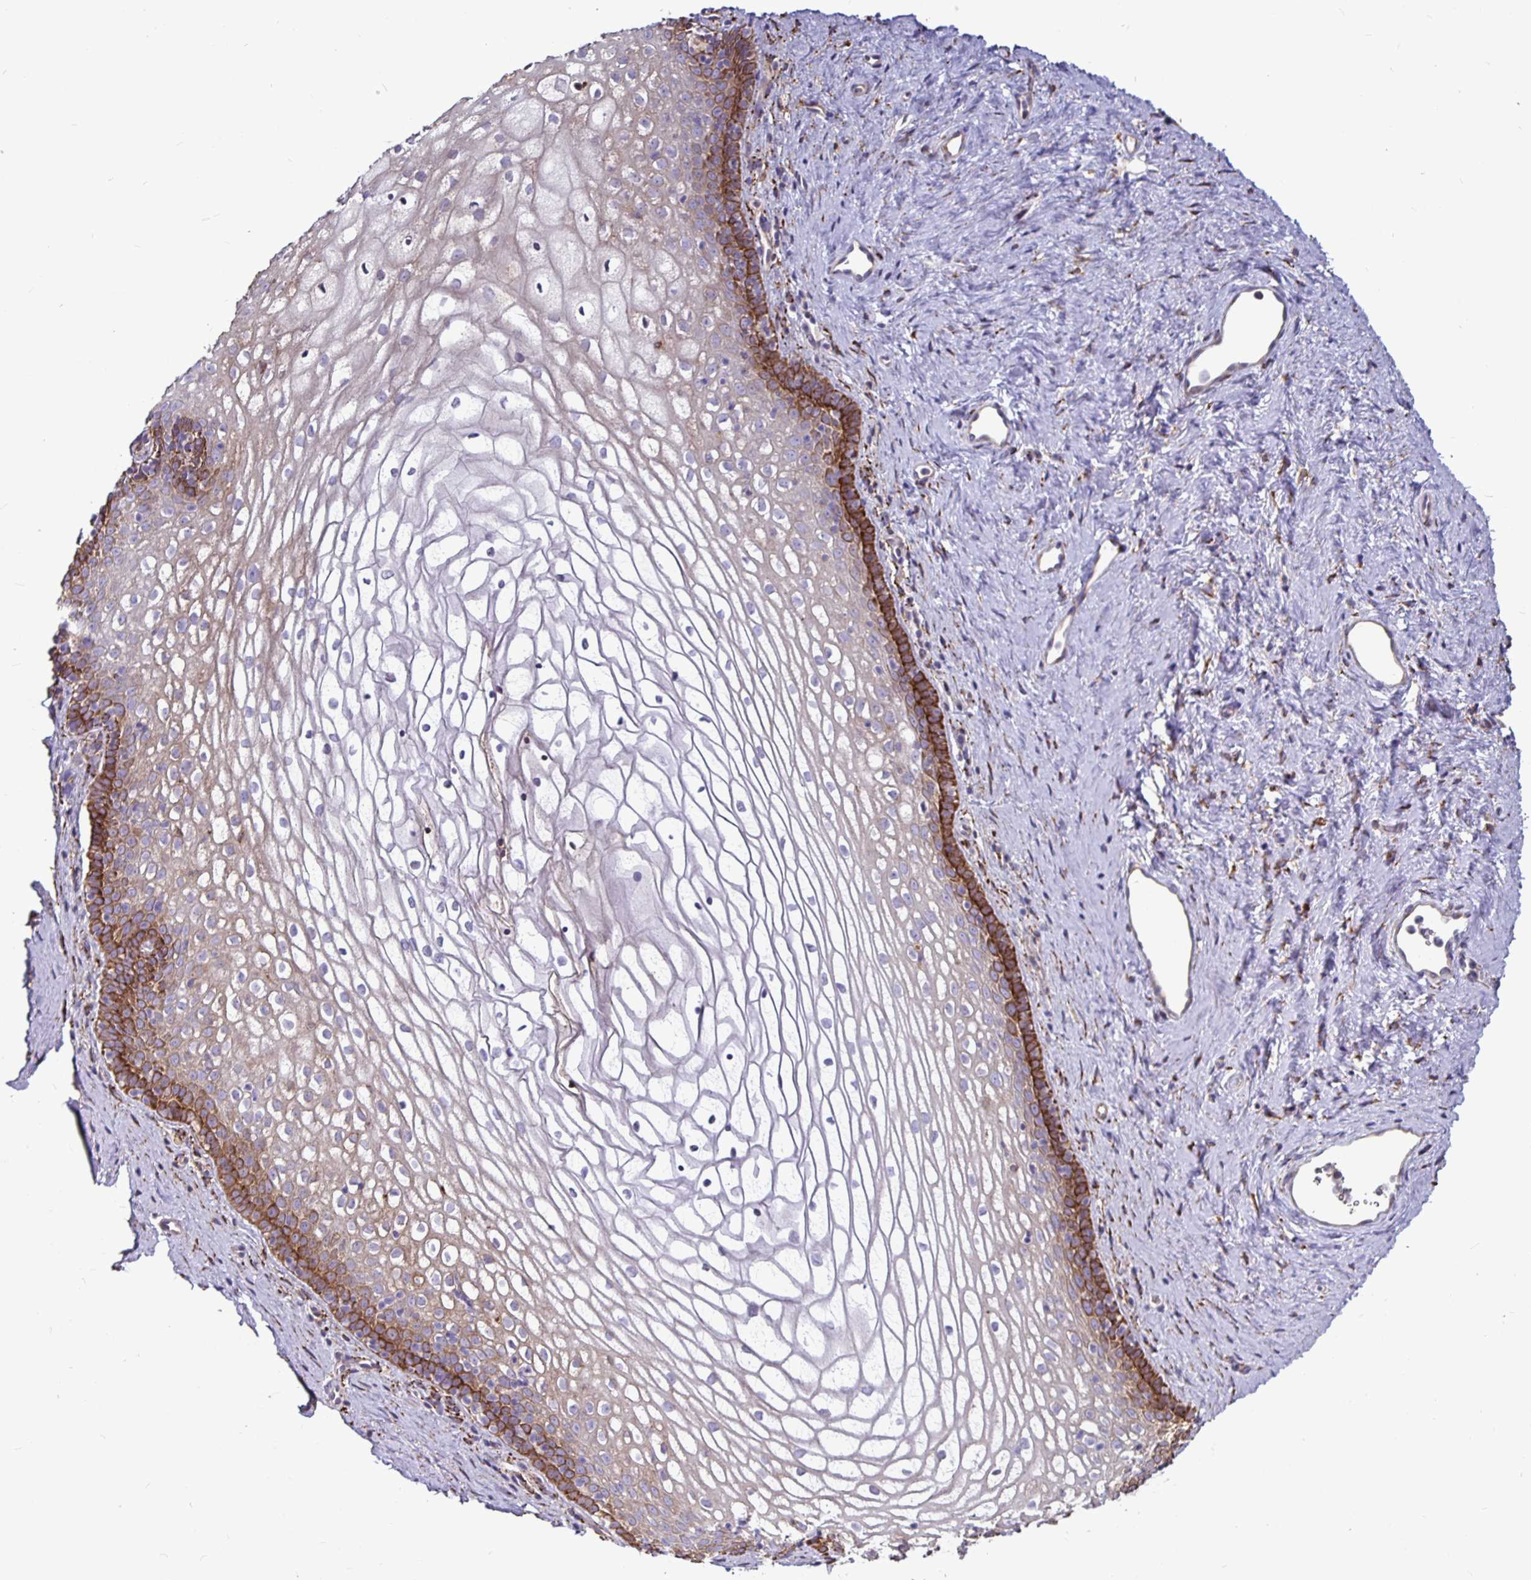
{"staining": {"intensity": "strong", "quantity": "<25%", "location": "cytoplasmic/membranous"}, "tissue": "vagina", "cell_type": "Squamous epithelial cells", "image_type": "normal", "snomed": [{"axis": "morphology", "description": "Normal tissue, NOS"}, {"axis": "topography", "description": "Vagina"}], "caption": "Immunohistochemical staining of benign human vagina reveals <25% levels of strong cytoplasmic/membranous protein positivity in about <25% of squamous epithelial cells.", "gene": "P4HA2", "patient": {"sex": "female", "age": 45}}